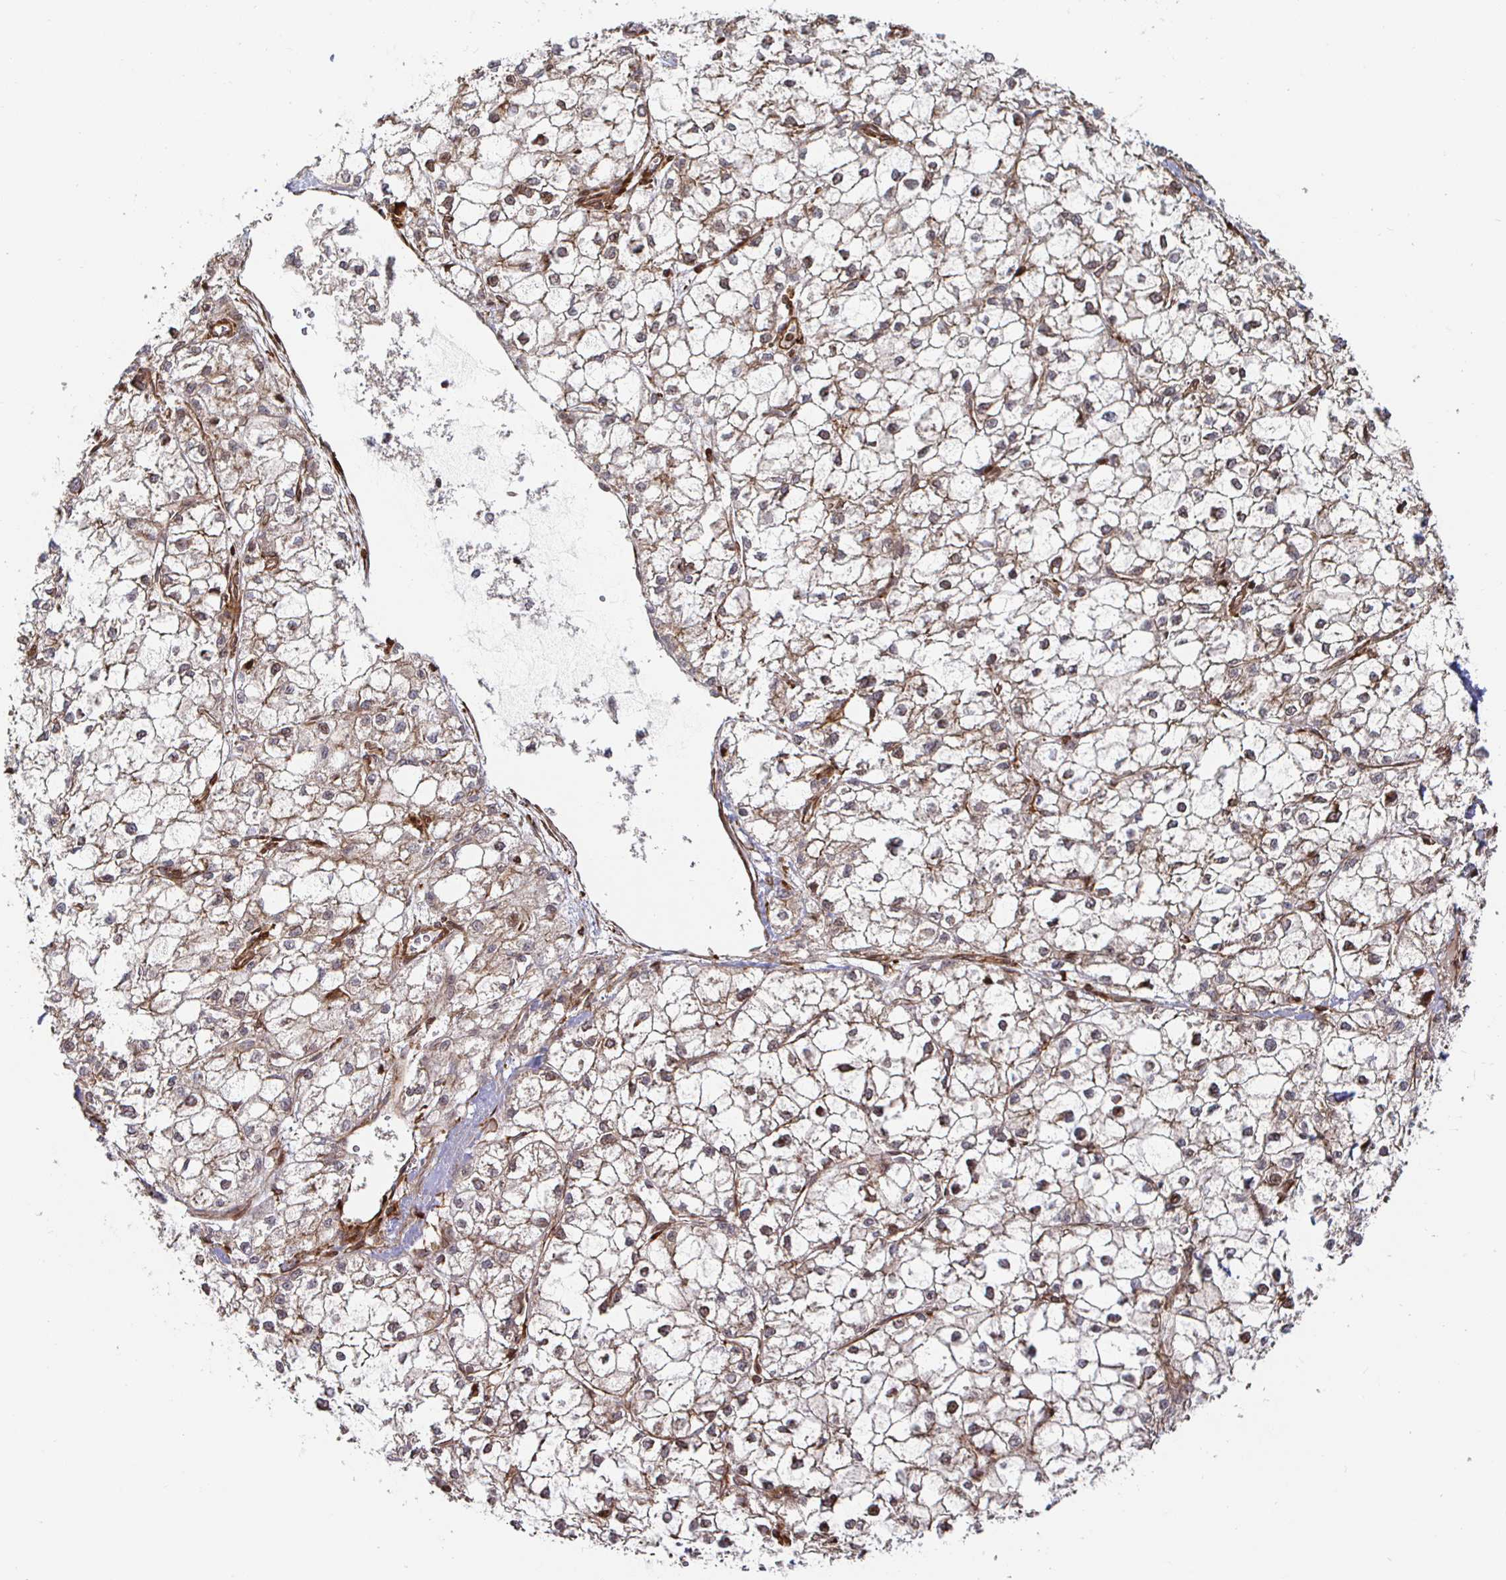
{"staining": {"intensity": "weak", "quantity": "25%-75%", "location": "cytoplasmic/membranous"}, "tissue": "liver cancer", "cell_type": "Tumor cells", "image_type": "cancer", "snomed": [{"axis": "morphology", "description": "Carcinoma, Hepatocellular, NOS"}, {"axis": "topography", "description": "Liver"}], "caption": "A photomicrograph of liver cancer (hepatocellular carcinoma) stained for a protein exhibits weak cytoplasmic/membranous brown staining in tumor cells.", "gene": "STRAP", "patient": {"sex": "female", "age": 43}}